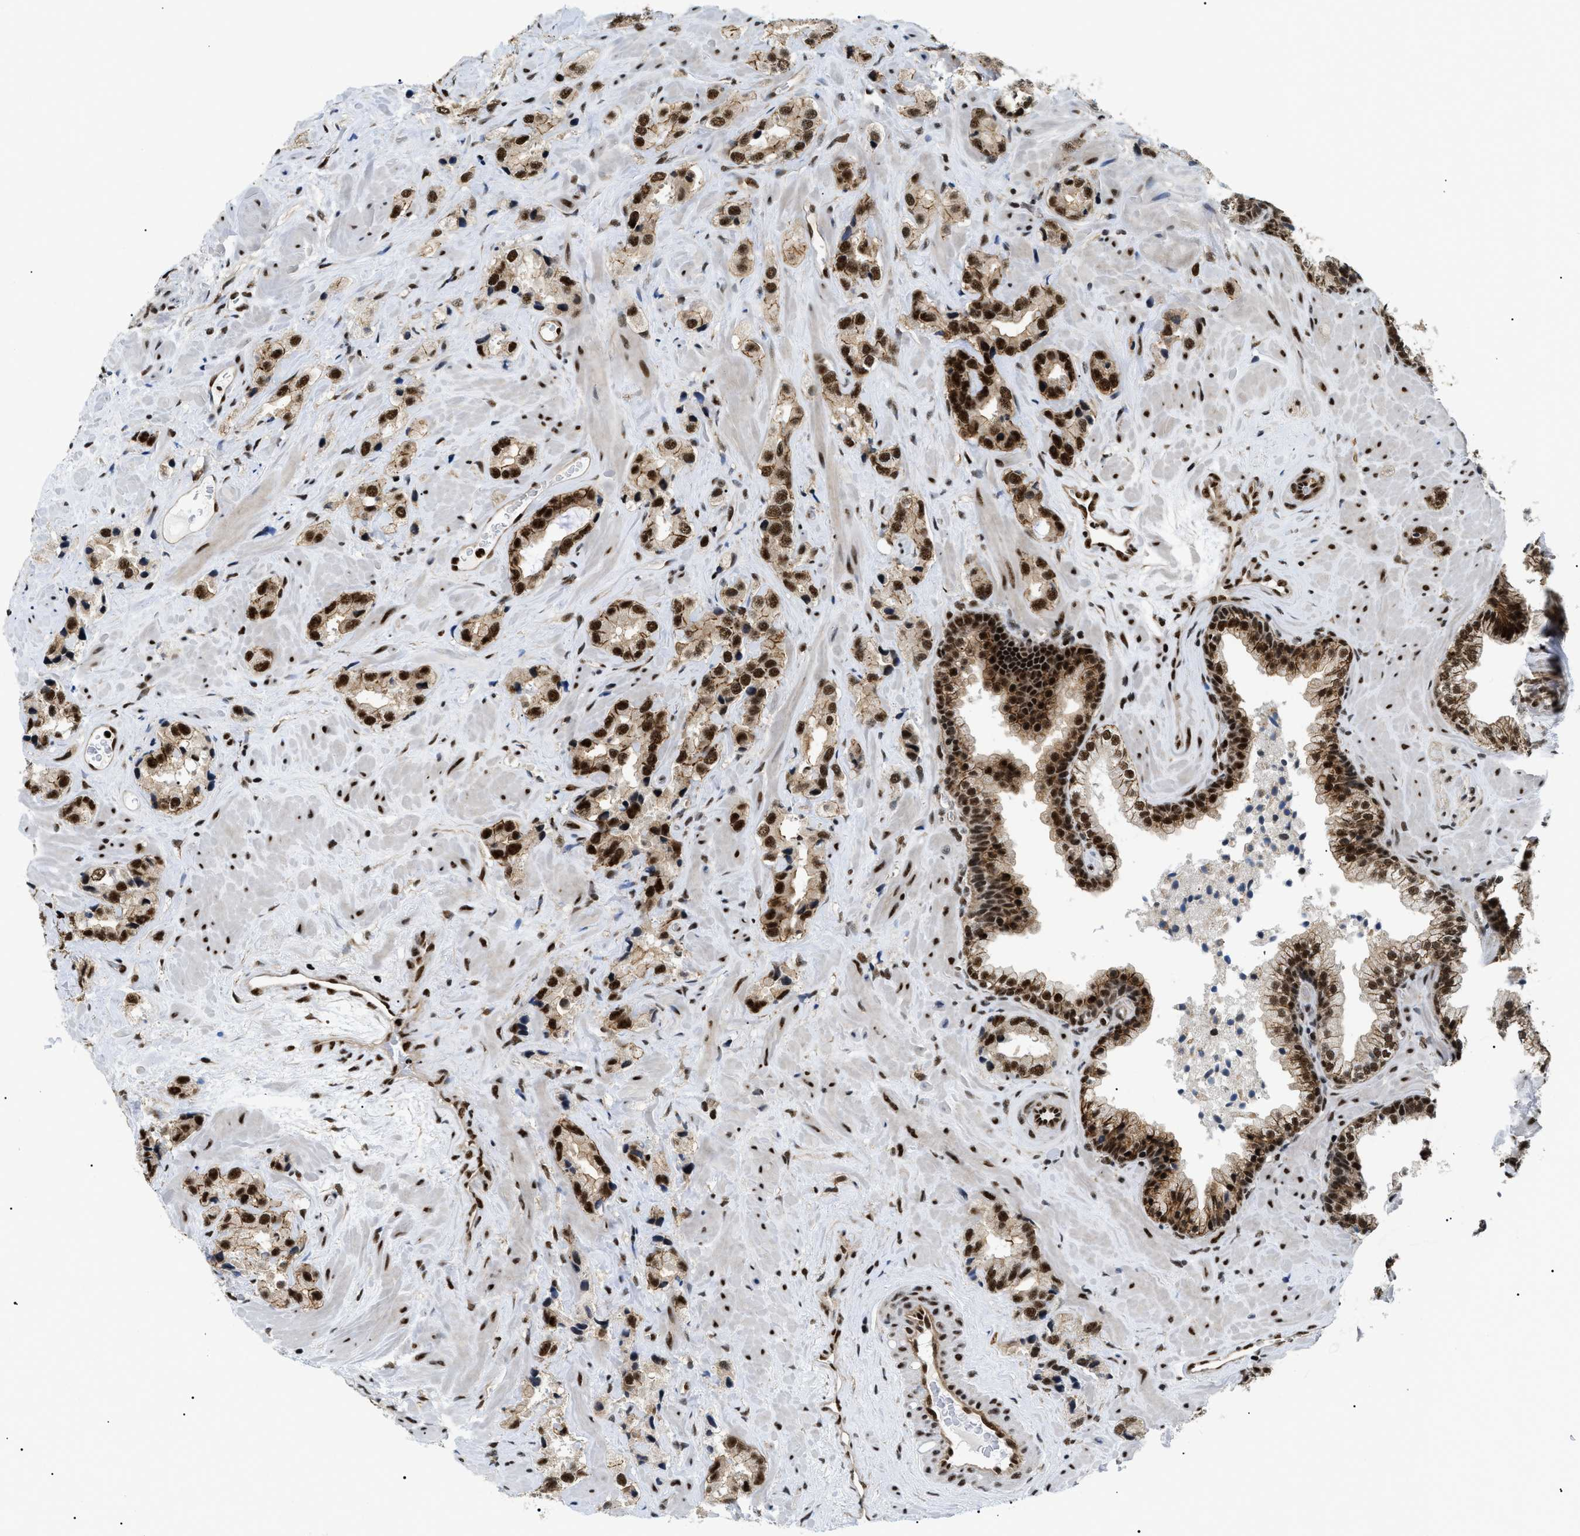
{"staining": {"intensity": "strong", "quantity": ">75%", "location": "nuclear"}, "tissue": "prostate cancer", "cell_type": "Tumor cells", "image_type": "cancer", "snomed": [{"axis": "morphology", "description": "Adenocarcinoma, High grade"}, {"axis": "topography", "description": "Prostate"}], "caption": "Approximately >75% of tumor cells in prostate cancer show strong nuclear protein staining as visualized by brown immunohistochemical staining.", "gene": "CWC25", "patient": {"sex": "male", "age": 64}}